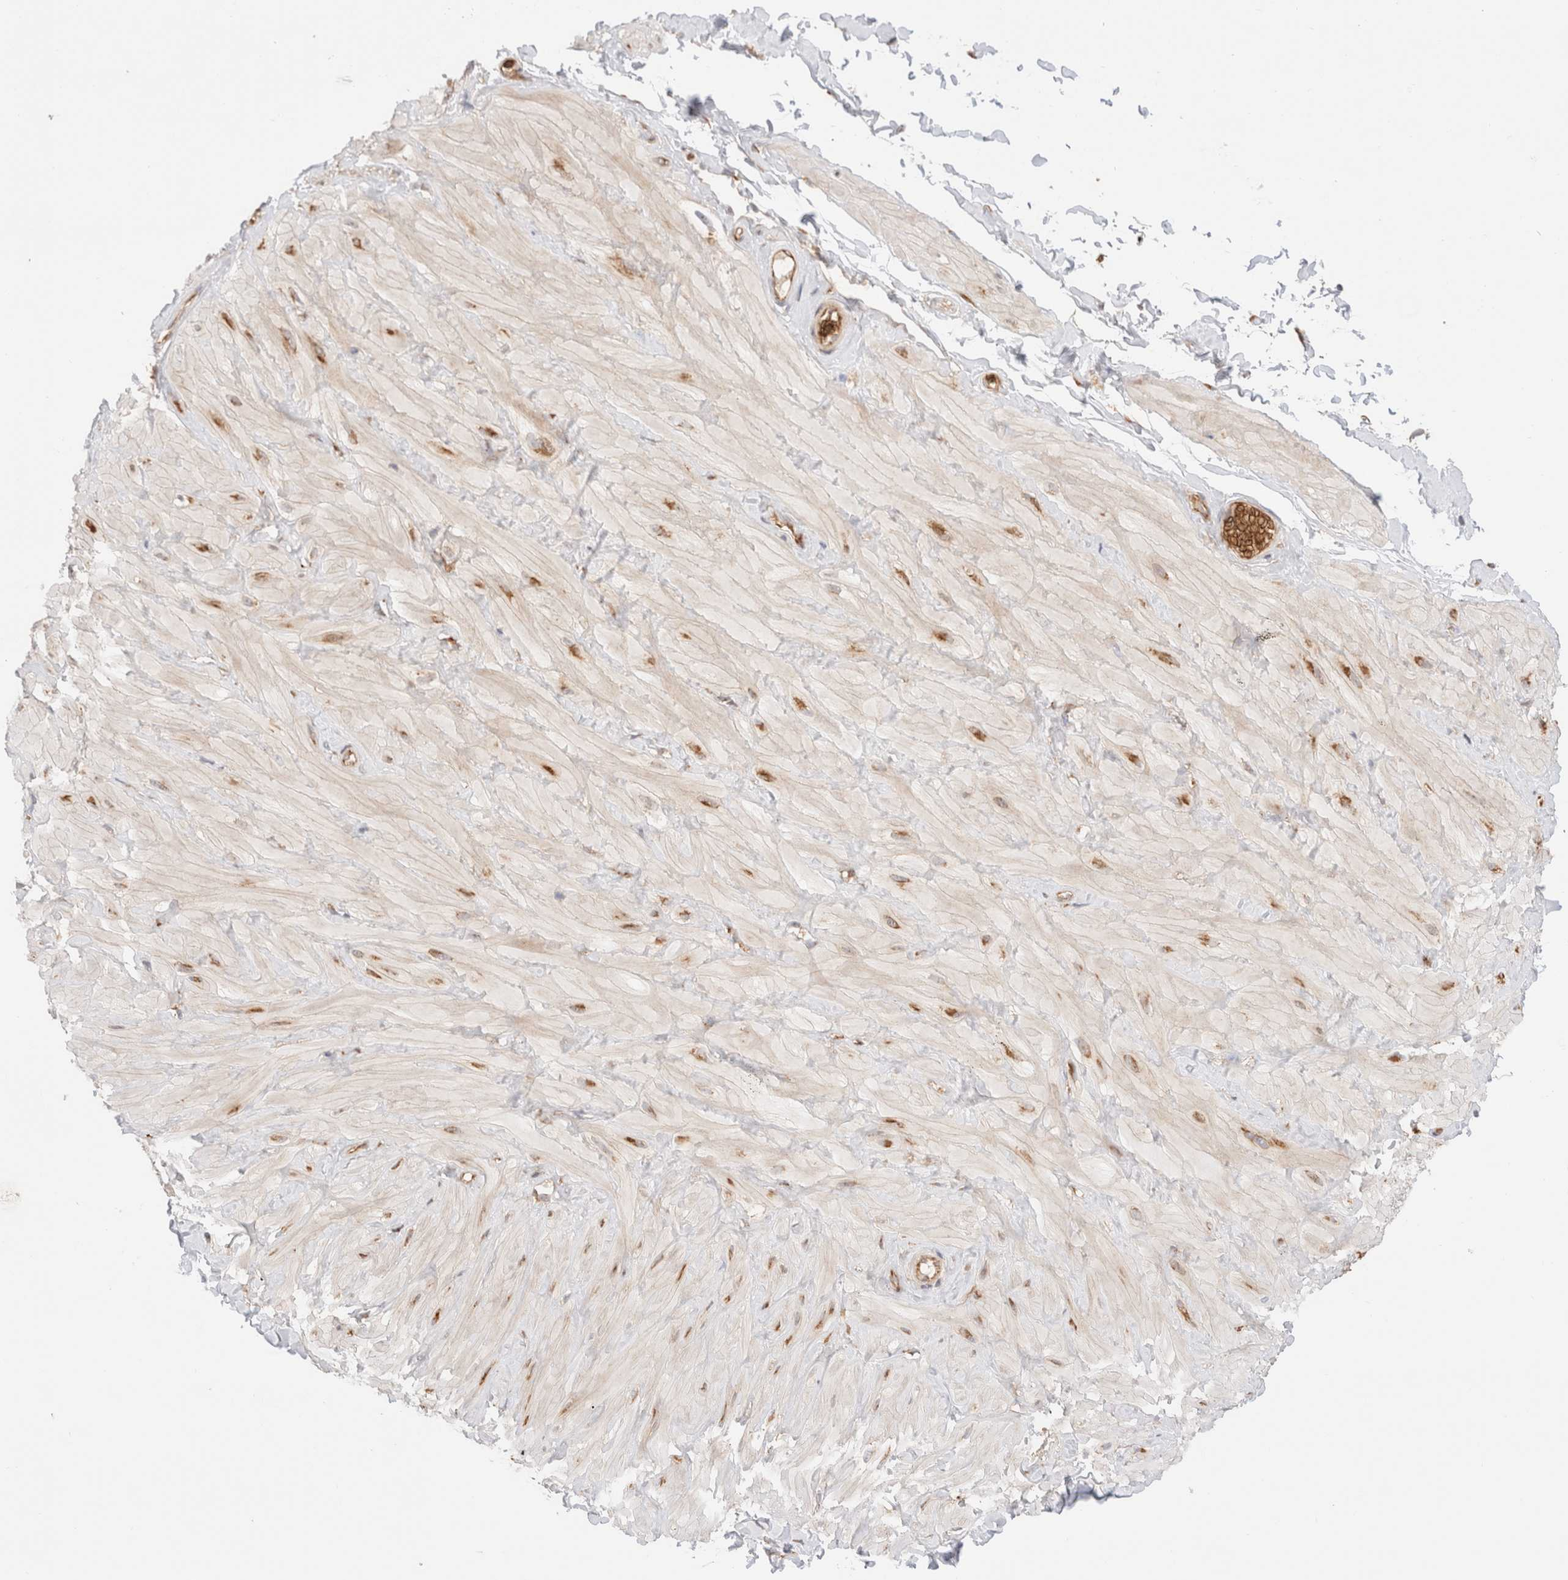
{"staining": {"intensity": "weak", "quantity": "25%-75%", "location": "cytoplasmic/membranous"}, "tissue": "adipose tissue", "cell_type": "Adipocytes", "image_type": "normal", "snomed": [{"axis": "morphology", "description": "Normal tissue, NOS"}, {"axis": "topography", "description": "Adipose tissue"}, {"axis": "topography", "description": "Vascular tissue"}, {"axis": "topography", "description": "Peripheral nerve tissue"}], "caption": "Protein analysis of unremarkable adipose tissue displays weak cytoplasmic/membranous expression in about 25%-75% of adipocytes. (DAB IHC, brown staining for protein, blue staining for nuclei).", "gene": "UTS2B", "patient": {"sex": "male", "age": 25}}